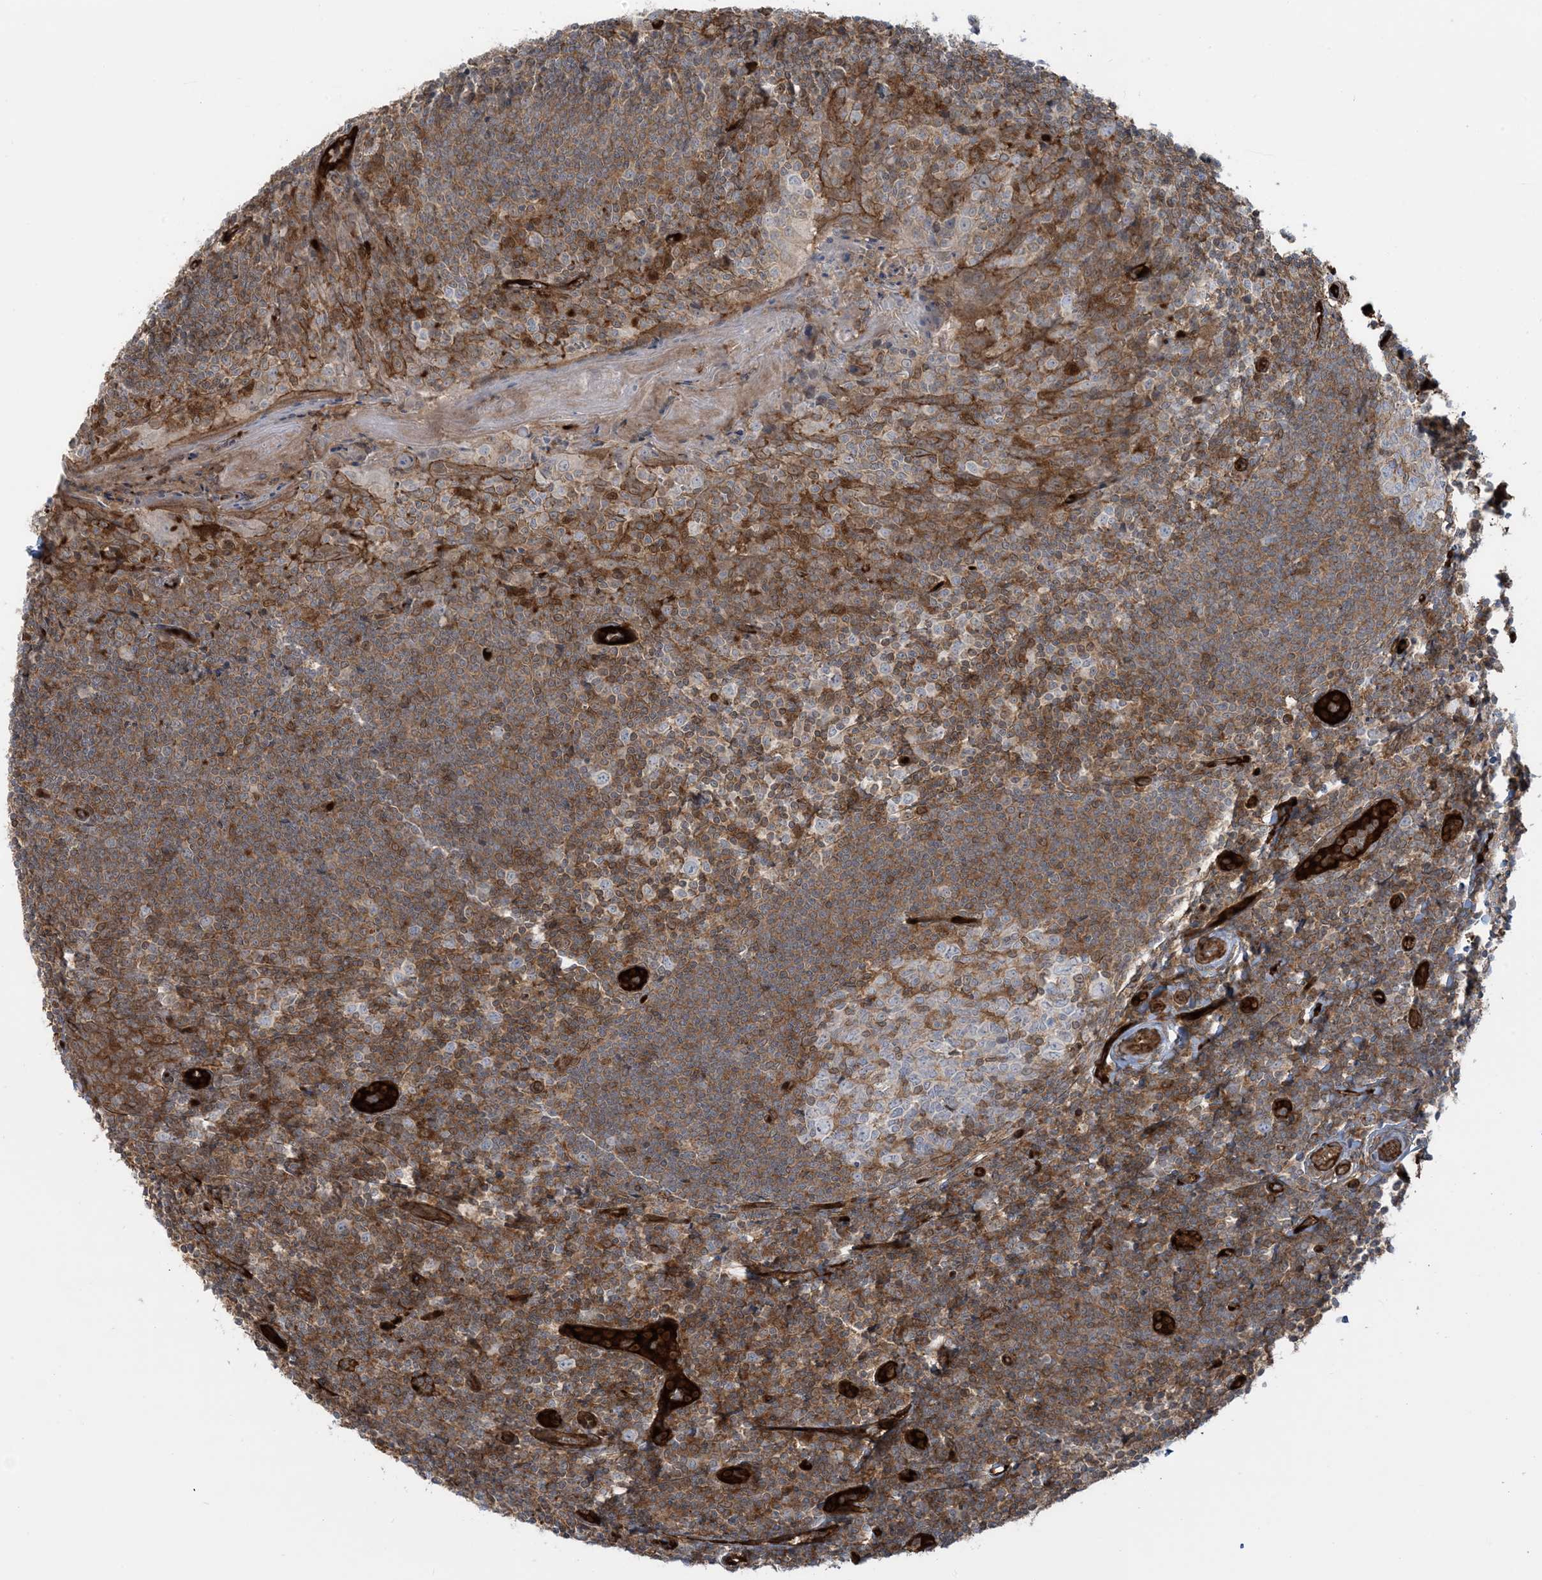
{"staining": {"intensity": "moderate", "quantity": "25%-75%", "location": "cytoplasmic/membranous"}, "tissue": "tonsil", "cell_type": "Germinal center cells", "image_type": "normal", "snomed": [{"axis": "morphology", "description": "Normal tissue, NOS"}, {"axis": "topography", "description": "Tonsil"}], "caption": "Germinal center cells demonstrate medium levels of moderate cytoplasmic/membranous positivity in about 25%-75% of cells in unremarkable tonsil. The staining was performed using DAB, with brown indicating positive protein expression. Nuclei are stained blue with hematoxylin.", "gene": "PPM1F", "patient": {"sex": "male", "age": 27}}